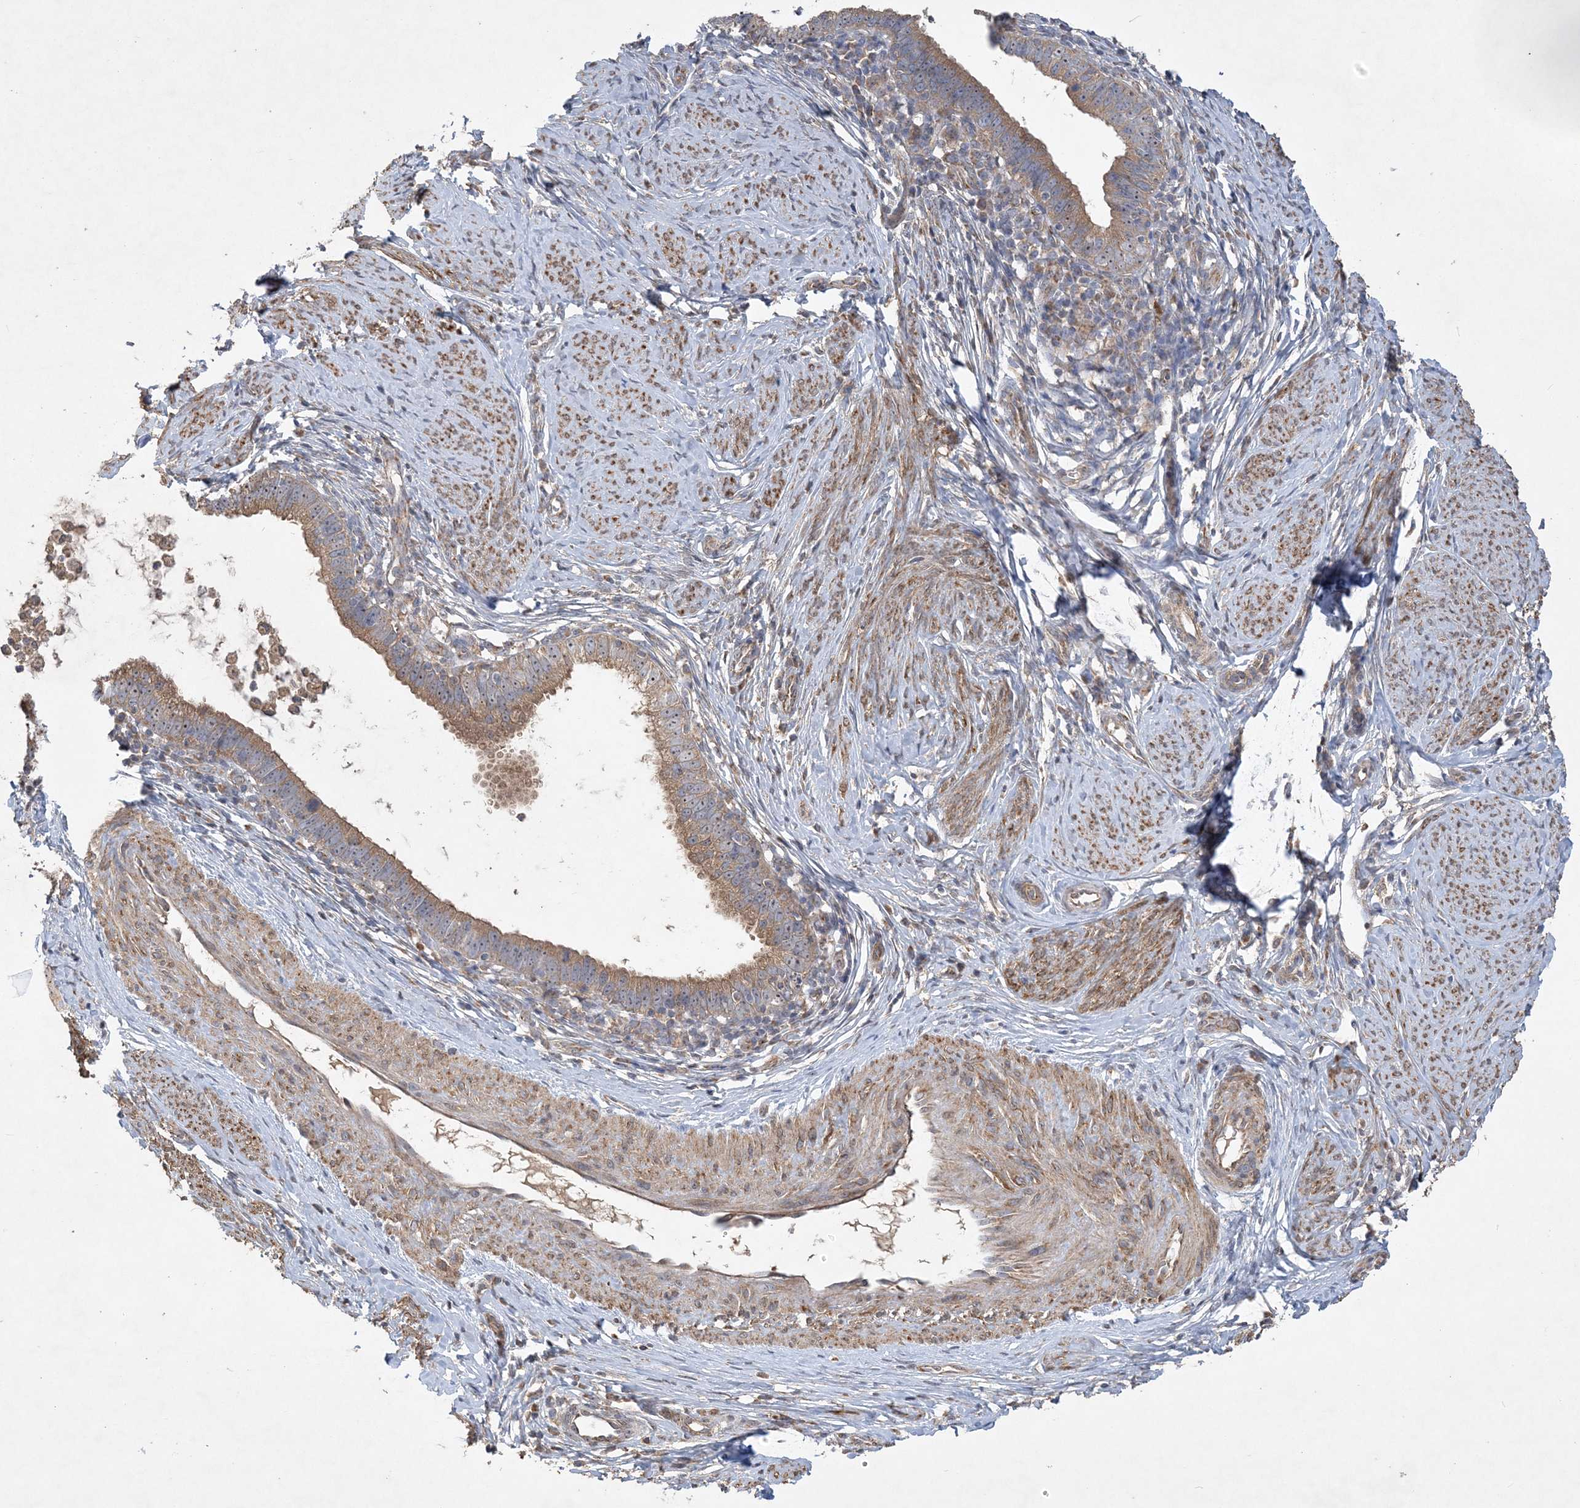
{"staining": {"intensity": "moderate", "quantity": ">75%", "location": "cytoplasmic/membranous,nuclear"}, "tissue": "cervical cancer", "cell_type": "Tumor cells", "image_type": "cancer", "snomed": [{"axis": "morphology", "description": "Adenocarcinoma, NOS"}, {"axis": "topography", "description": "Cervix"}], "caption": "Immunohistochemistry (IHC) of cervical adenocarcinoma displays medium levels of moderate cytoplasmic/membranous and nuclear staining in about >75% of tumor cells.", "gene": "FEZ2", "patient": {"sex": "female", "age": 36}}